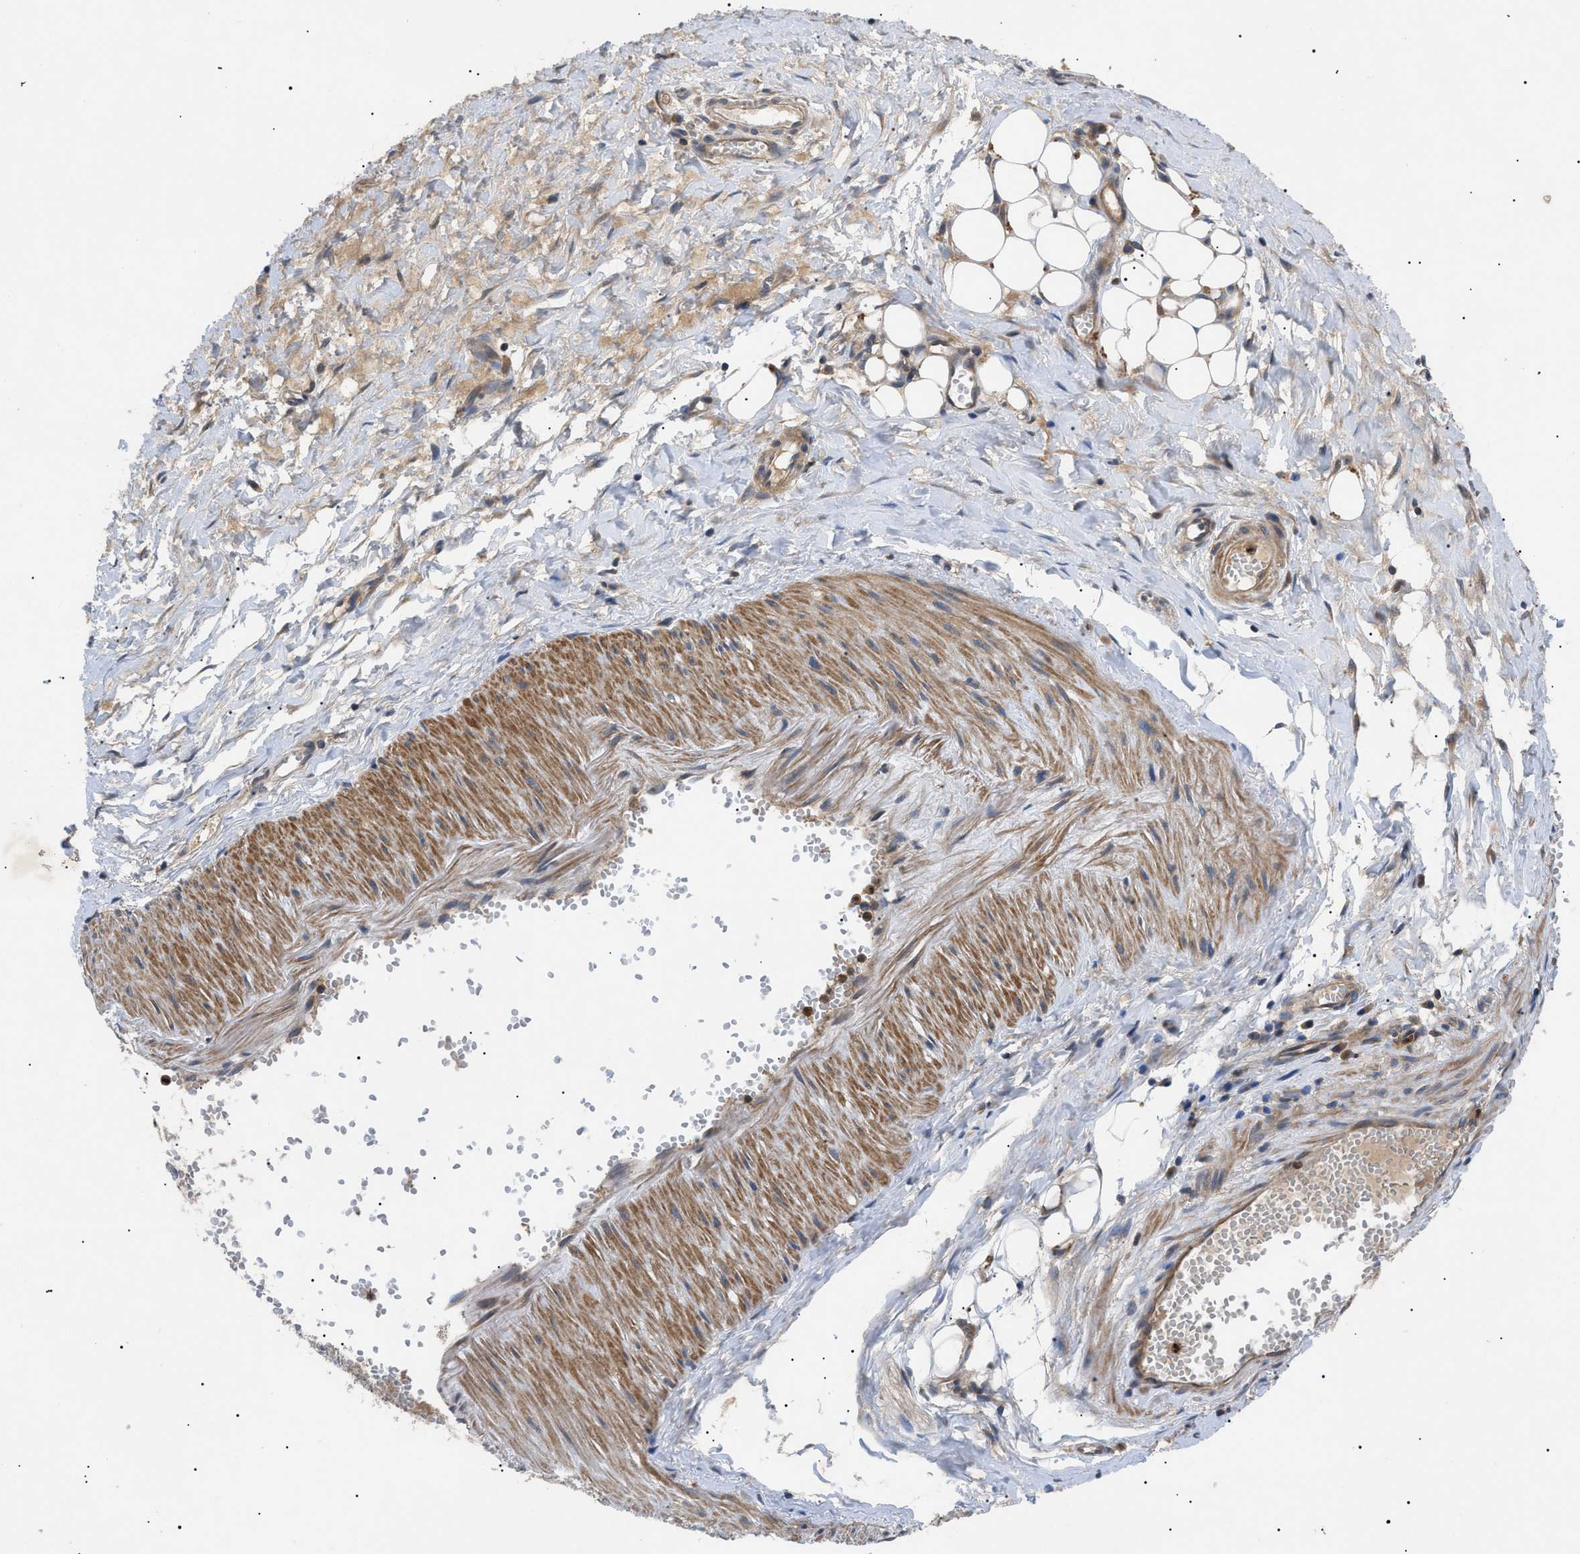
{"staining": {"intensity": "moderate", "quantity": ">75%", "location": "cytoplasmic/membranous"}, "tissue": "stomach cancer", "cell_type": "Tumor cells", "image_type": "cancer", "snomed": [{"axis": "morphology", "description": "Adenocarcinoma, NOS"}, {"axis": "topography", "description": "Stomach, lower"}], "caption": "Tumor cells reveal medium levels of moderate cytoplasmic/membranous expression in about >75% of cells in stomach cancer (adenocarcinoma). The staining was performed using DAB (3,3'-diaminobenzidine) to visualize the protein expression in brown, while the nuclei were stained in blue with hematoxylin (Magnification: 20x).", "gene": "RIPK1", "patient": {"sex": "male", "age": 77}}